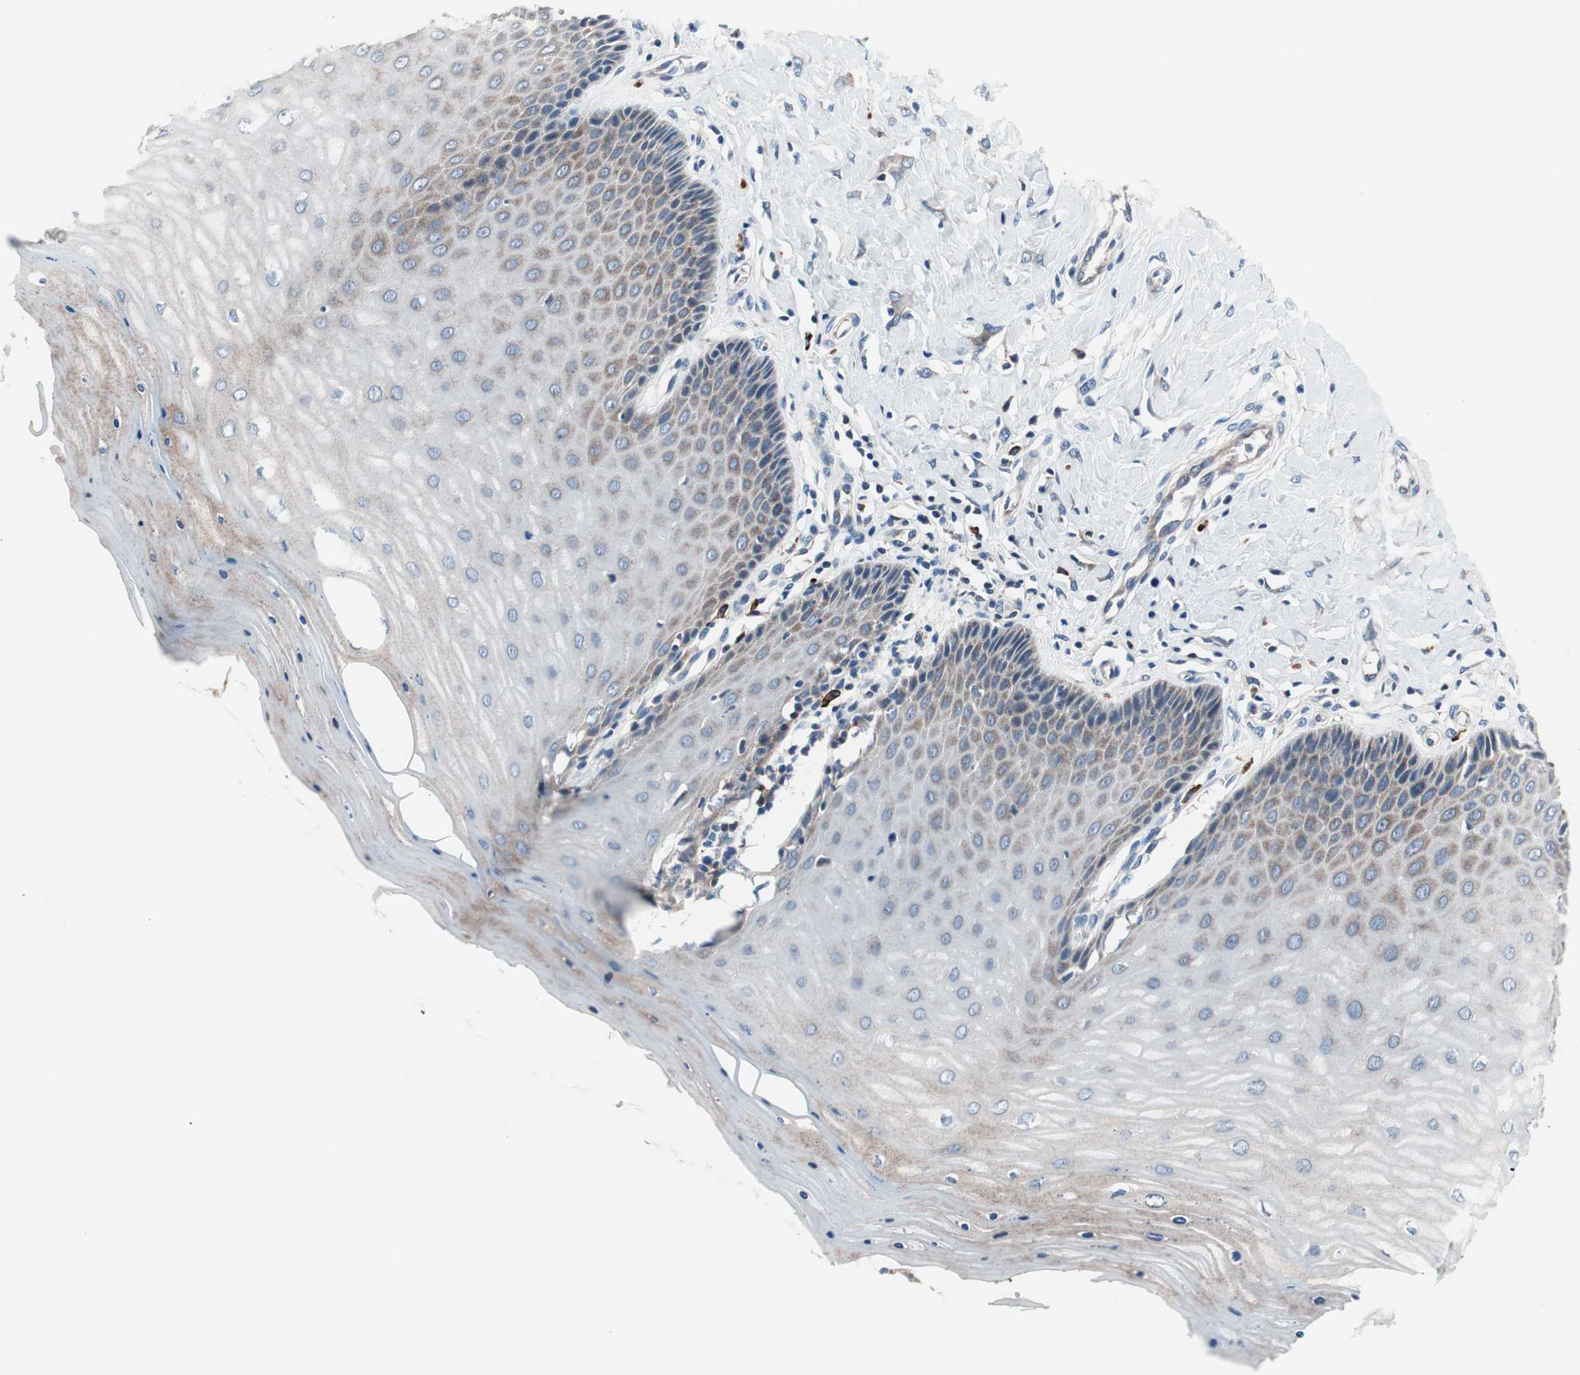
{"staining": {"intensity": "weak", "quantity": ">75%", "location": "cytoplasmic/membranous"}, "tissue": "cervix", "cell_type": "Glandular cells", "image_type": "normal", "snomed": [{"axis": "morphology", "description": "Normal tissue, NOS"}, {"axis": "topography", "description": "Cervix"}], "caption": "Brown immunohistochemical staining in unremarkable cervix demonstrates weak cytoplasmic/membranous staining in about >75% of glandular cells. The protein is shown in brown color, while the nuclei are stained blue.", "gene": "PRDX2", "patient": {"sex": "female", "age": 55}}